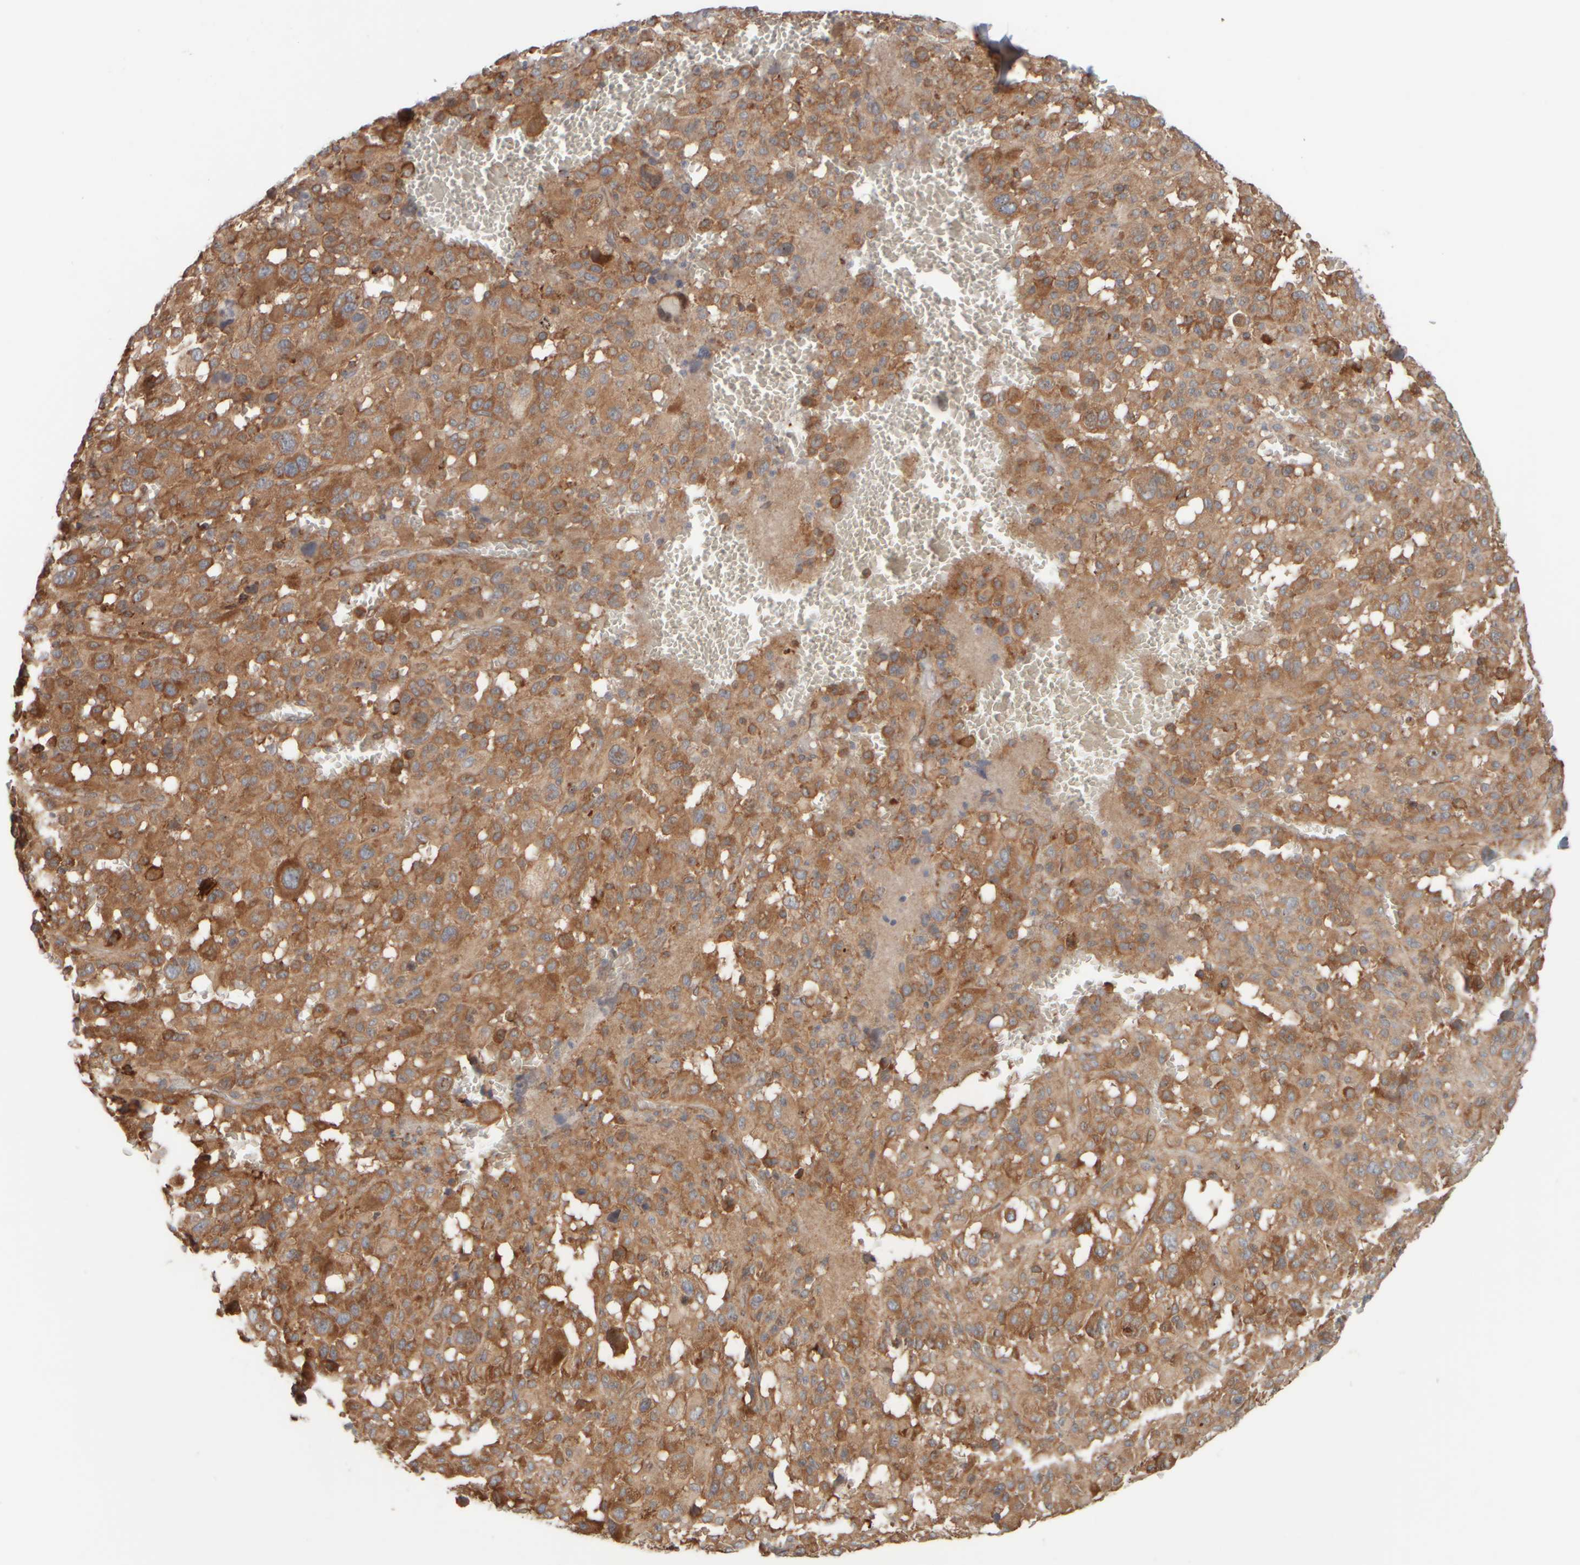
{"staining": {"intensity": "moderate", "quantity": ">75%", "location": "cytoplasmic/membranous"}, "tissue": "melanoma", "cell_type": "Tumor cells", "image_type": "cancer", "snomed": [{"axis": "morphology", "description": "Malignant melanoma, Metastatic site"}, {"axis": "topography", "description": "Skin"}], "caption": "This is a histology image of IHC staining of melanoma, which shows moderate expression in the cytoplasmic/membranous of tumor cells.", "gene": "EIF2B3", "patient": {"sex": "female", "age": 74}}